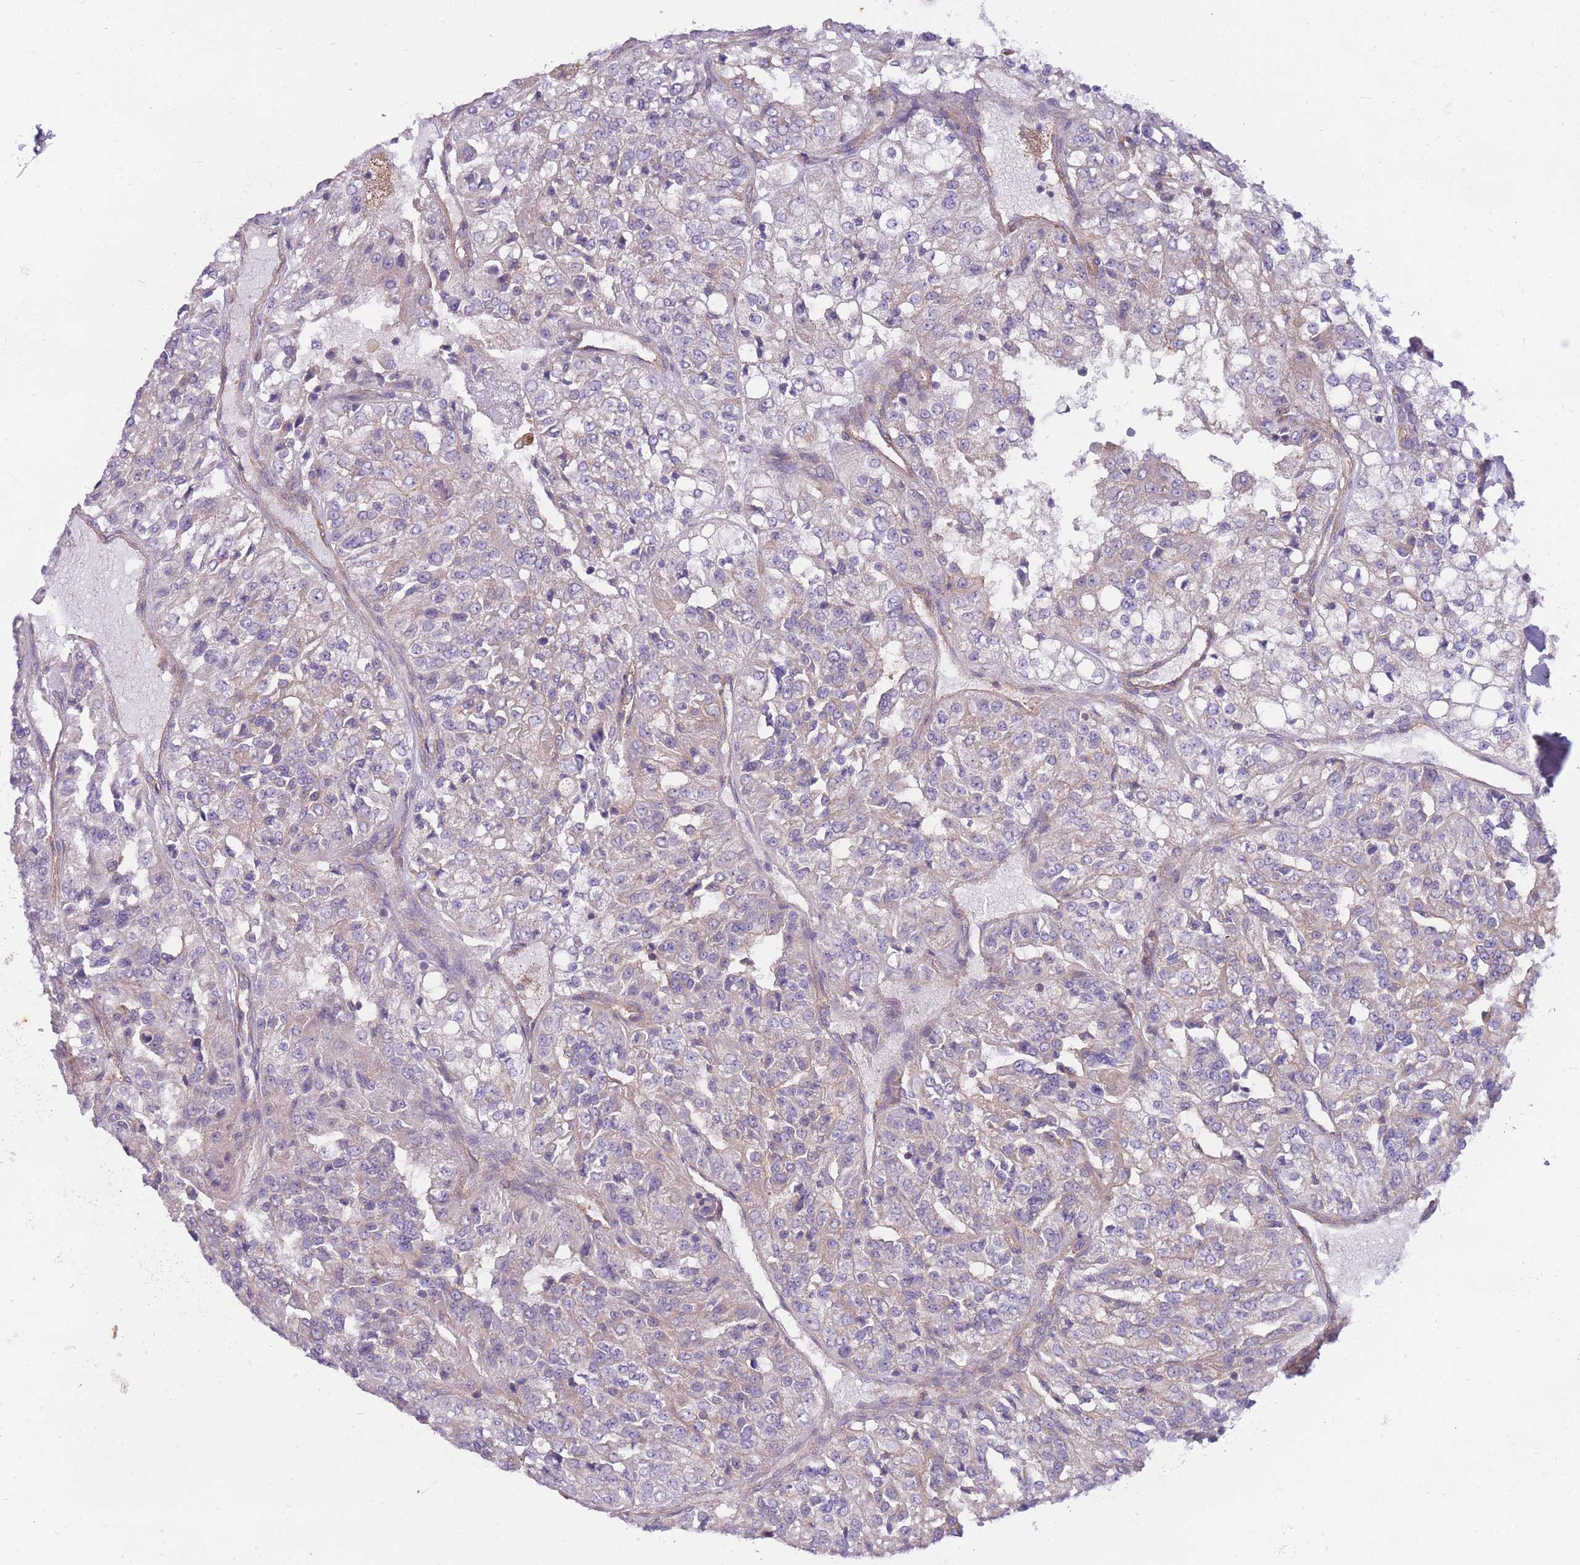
{"staining": {"intensity": "weak", "quantity": "<25%", "location": "cytoplasmic/membranous"}, "tissue": "renal cancer", "cell_type": "Tumor cells", "image_type": "cancer", "snomed": [{"axis": "morphology", "description": "Adenocarcinoma, NOS"}, {"axis": "topography", "description": "Kidney"}], "caption": "A photomicrograph of renal cancer (adenocarcinoma) stained for a protein shows no brown staining in tumor cells.", "gene": "GGA1", "patient": {"sex": "female", "age": 63}}